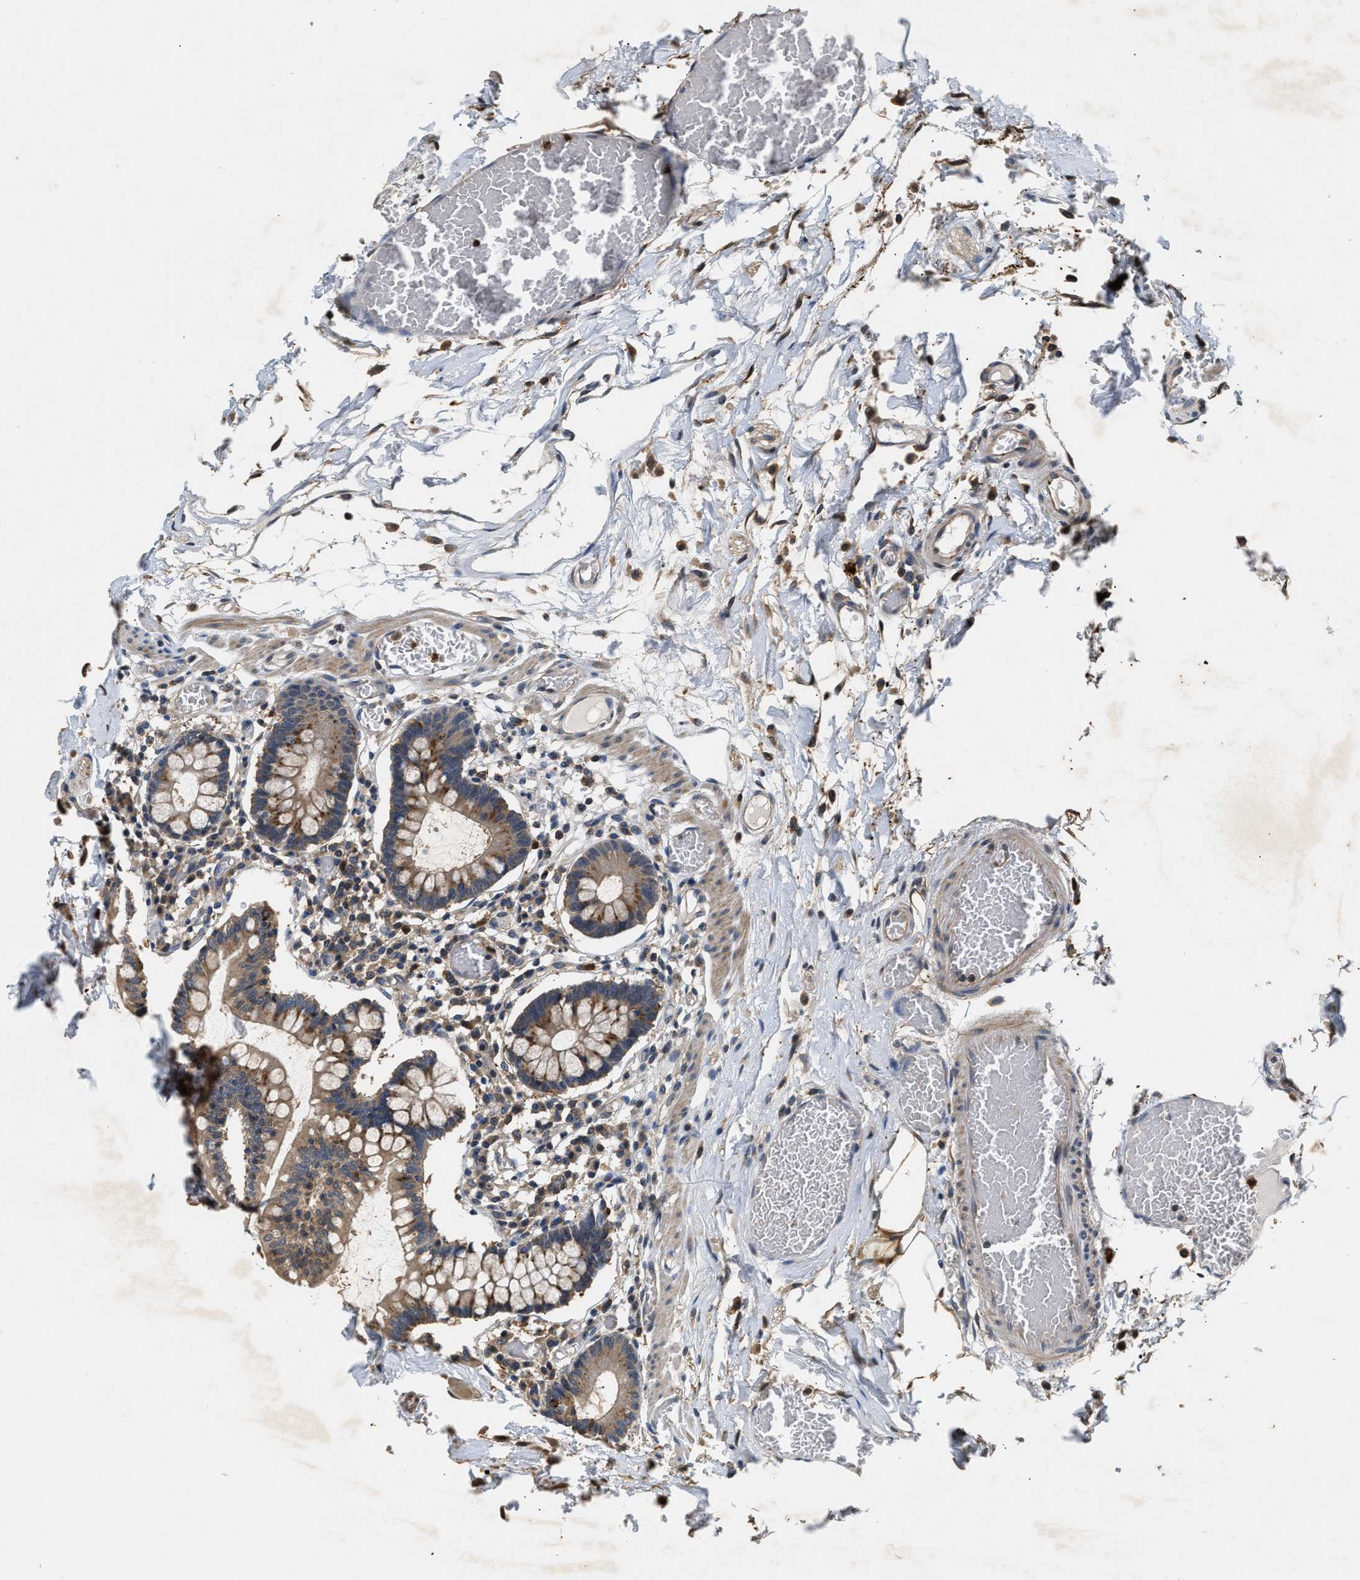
{"staining": {"intensity": "strong", "quantity": ">75%", "location": "cytoplasmic/membranous"}, "tissue": "small intestine", "cell_type": "Glandular cells", "image_type": "normal", "snomed": [{"axis": "morphology", "description": "Normal tissue, NOS"}, {"axis": "topography", "description": "Small intestine"}], "caption": "Glandular cells display high levels of strong cytoplasmic/membranous expression in approximately >75% of cells in benign small intestine. The protein of interest is shown in brown color, while the nuclei are stained blue.", "gene": "CHUK", "patient": {"sex": "female", "age": 61}}